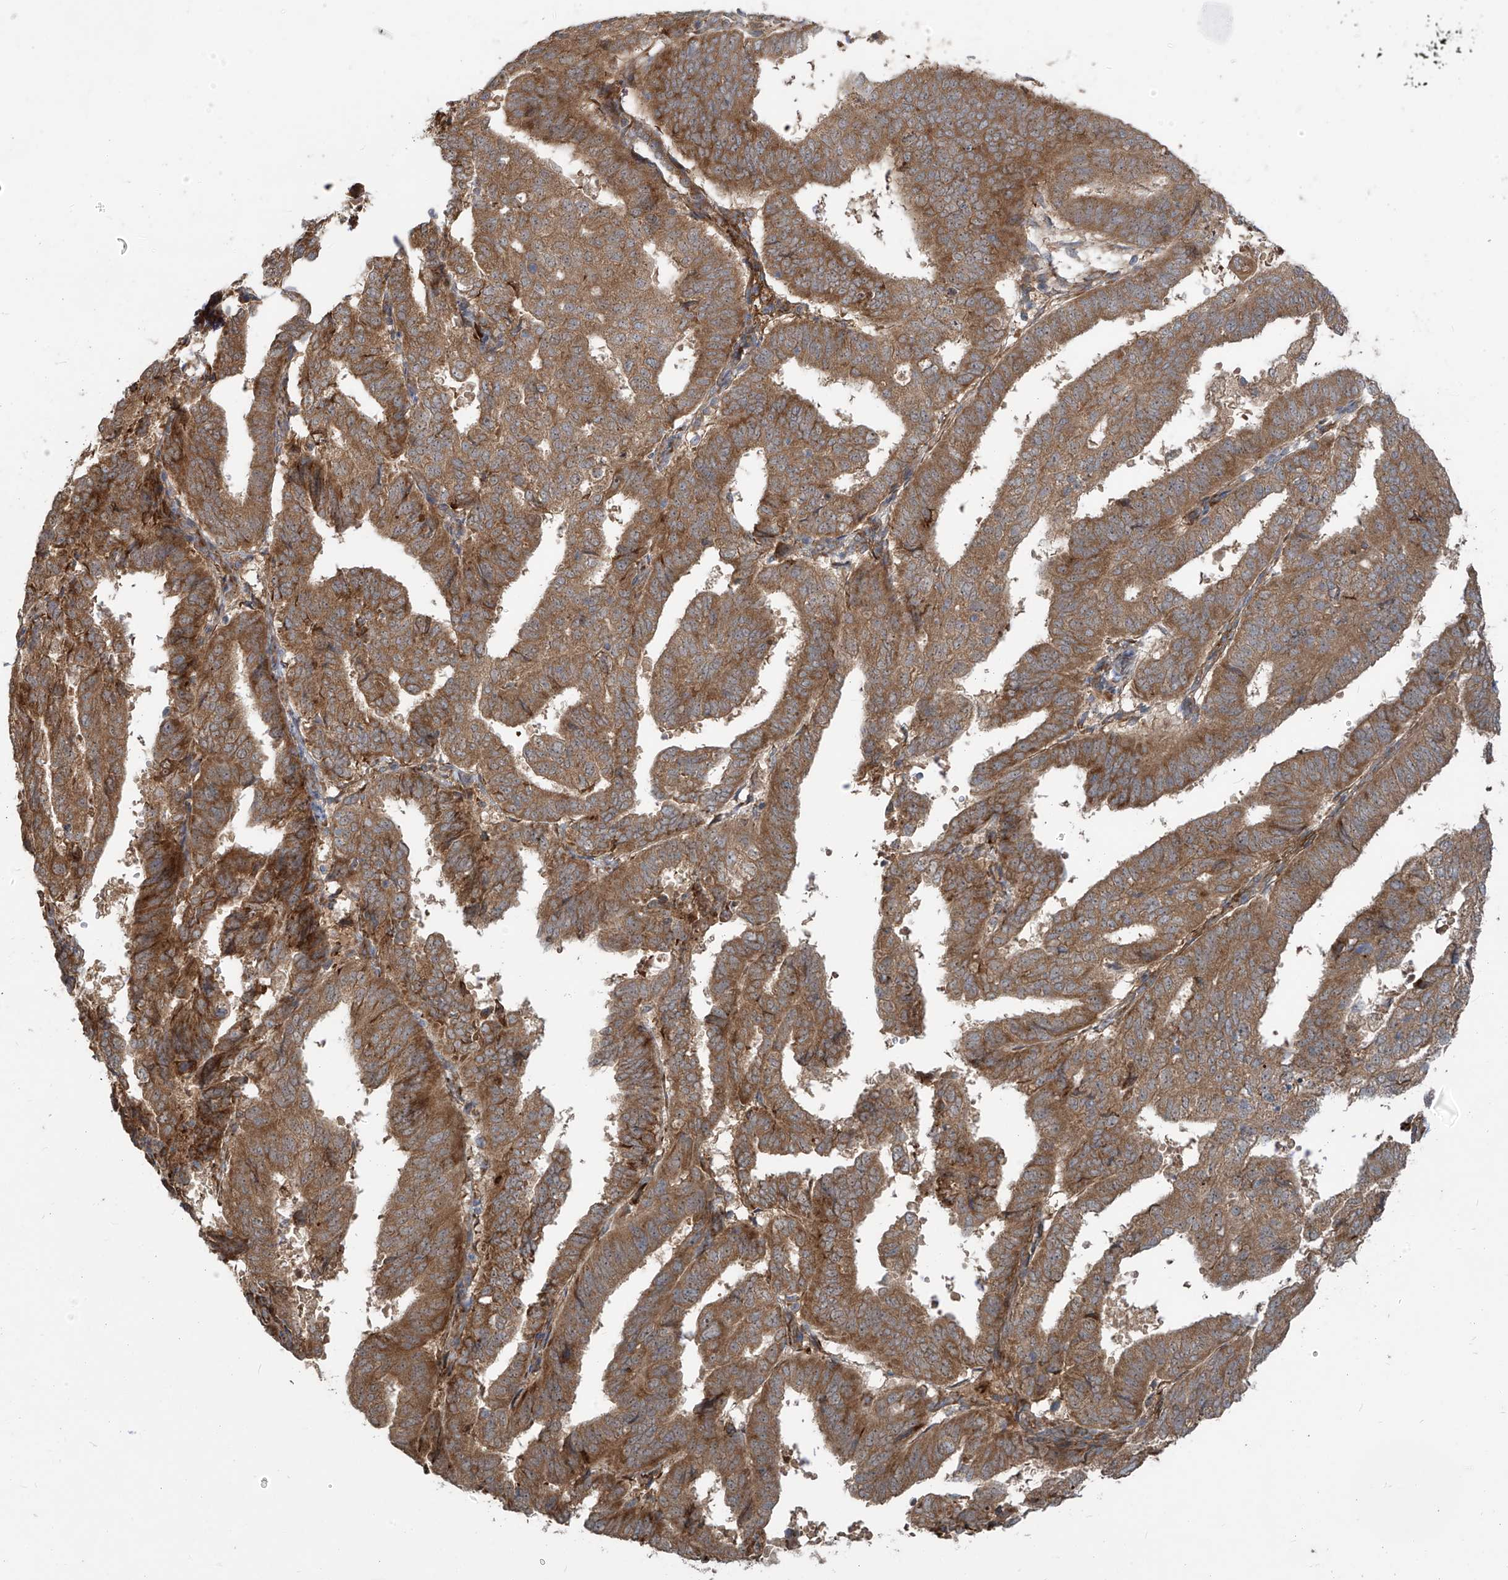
{"staining": {"intensity": "moderate", "quantity": ">75%", "location": "cytoplasmic/membranous"}, "tissue": "endometrial cancer", "cell_type": "Tumor cells", "image_type": "cancer", "snomed": [{"axis": "morphology", "description": "Adenocarcinoma, NOS"}, {"axis": "topography", "description": "Uterus"}], "caption": "The image demonstrates a brown stain indicating the presence of a protein in the cytoplasmic/membranous of tumor cells in adenocarcinoma (endometrial). The staining was performed using DAB to visualize the protein expression in brown, while the nuclei were stained in blue with hematoxylin (Magnification: 20x).", "gene": "KATNIP", "patient": {"sex": "female", "age": 77}}